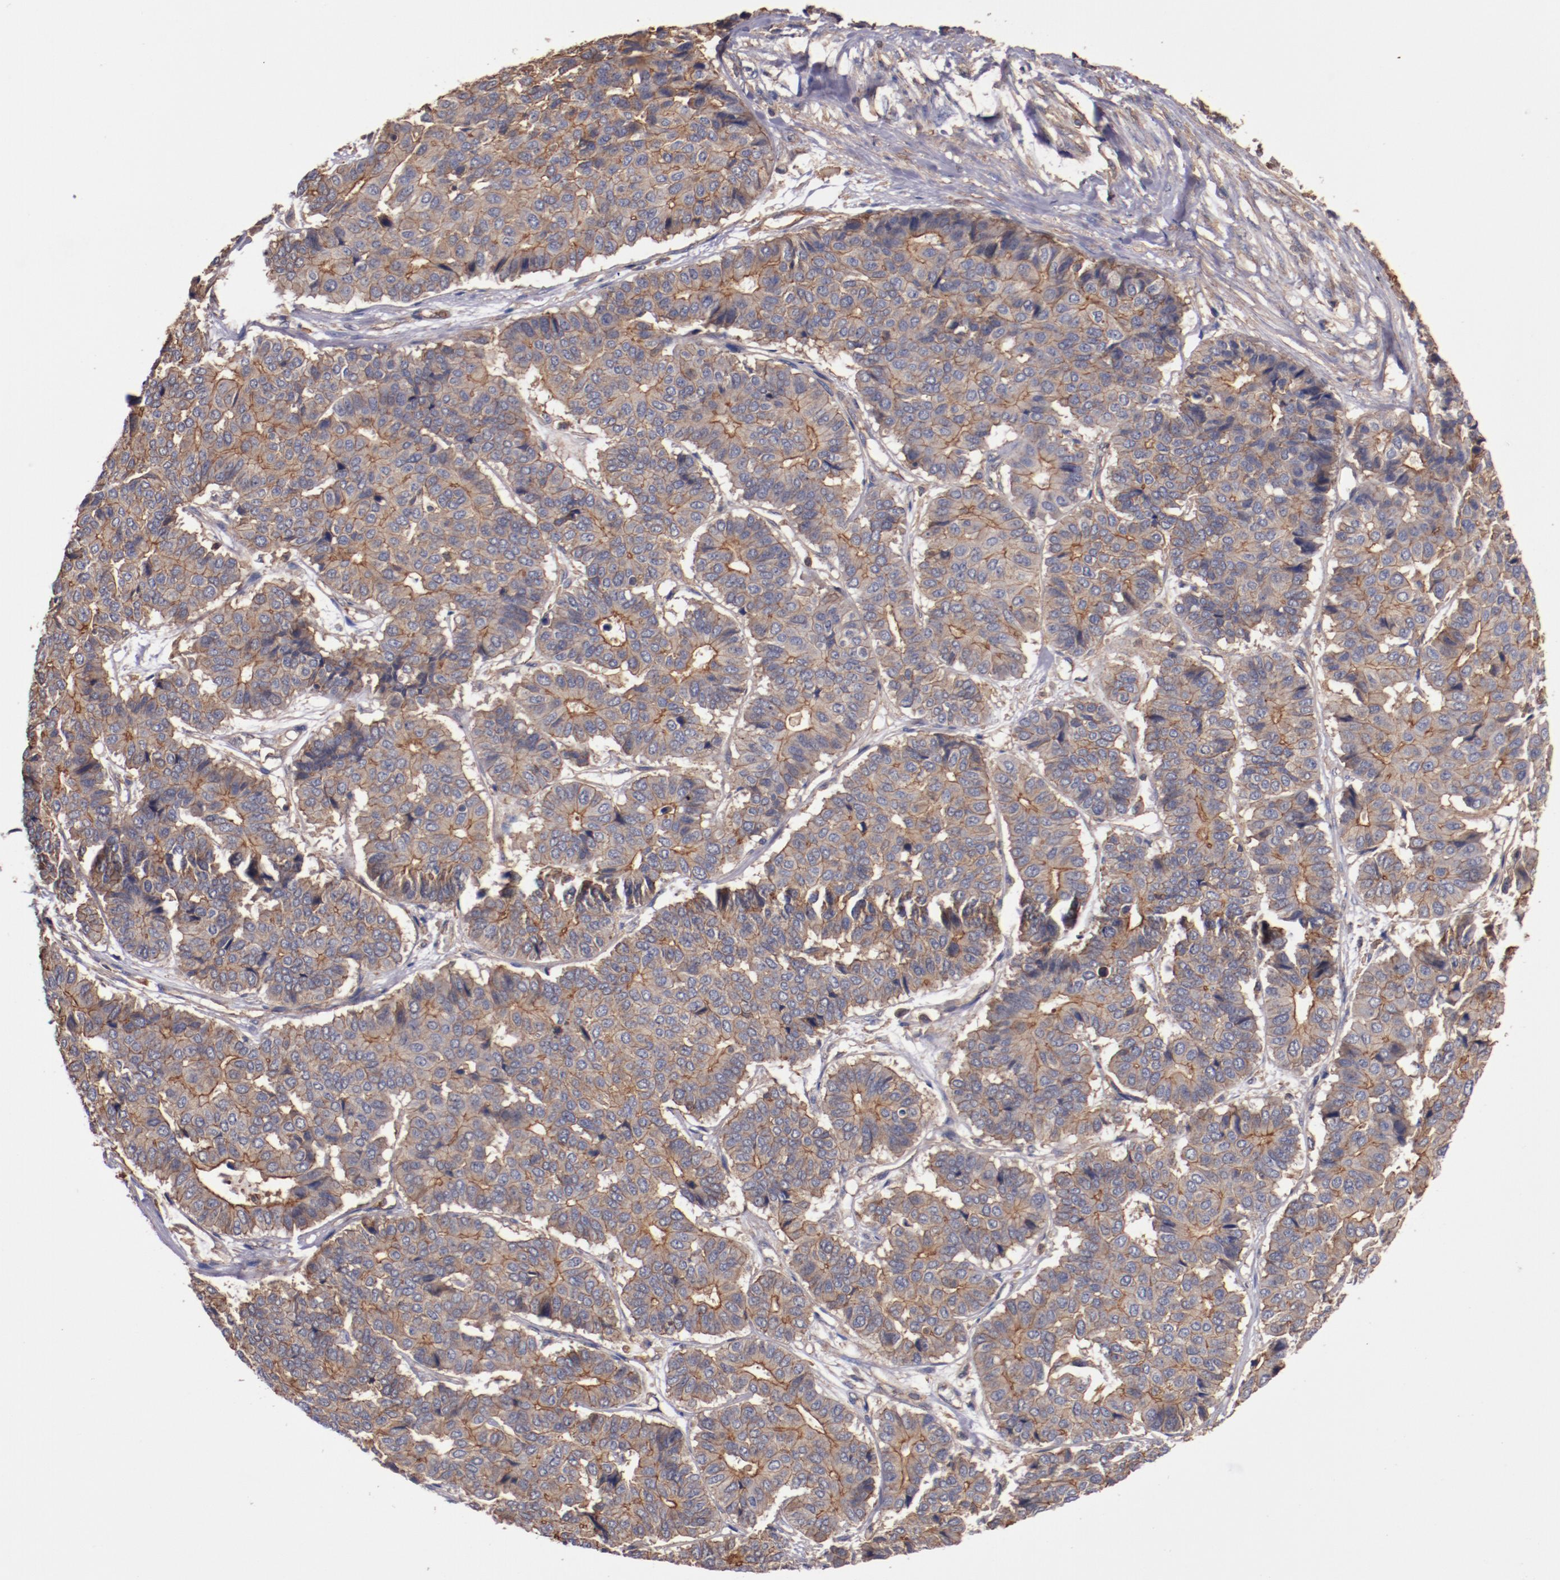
{"staining": {"intensity": "moderate", "quantity": ">75%", "location": "cytoplasmic/membranous"}, "tissue": "pancreatic cancer", "cell_type": "Tumor cells", "image_type": "cancer", "snomed": [{"axis": "morphology", "description": "Adenocarcinoma, NOS"}, {"axis": "topography", "description": "Pancreas"}], "caption": "Tumor cells reveal medium levels of moderate cytoplasmic/membranous staining in about >75% of cells in pancreatic cancer (adenocarcinoma).", "gene": "TMOD3", "patient": {"sex": "male", "age": 50}}